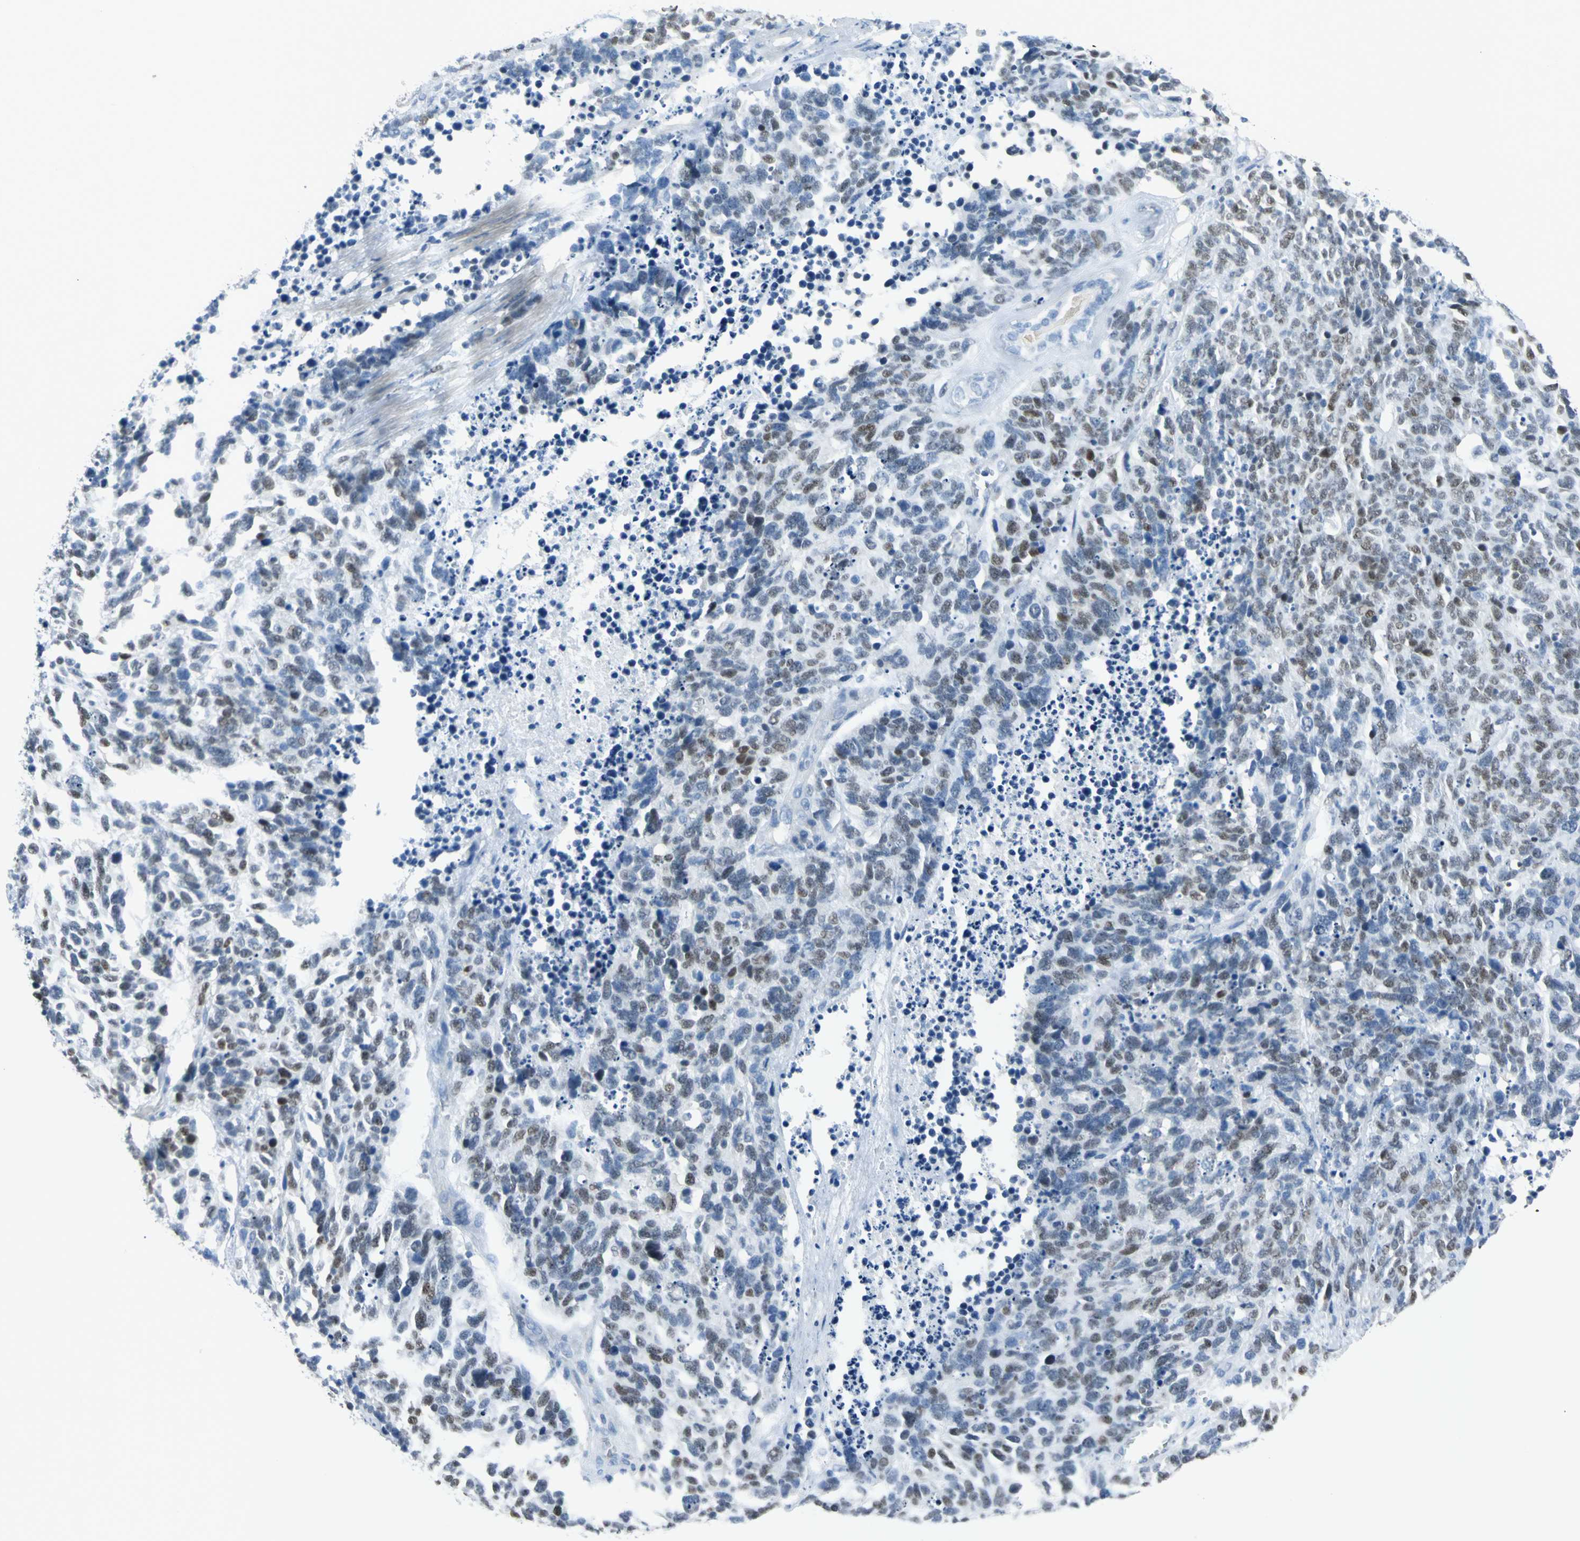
{"staining": {"intensity": "moderate", "quantity": "25%-75%", "location": "nuclear"}, "tissue": "lung cancer", "cell_type": "Tumor cells", "image_type": "cancer", "snomed": [{"axis": "morphology", "description": "Neoplasm, malignant, NOS"}, {"axis": "topography", "description": "Lung"}], "caption": "Immunohistochemical staining of human neoplasm (malignant) (lung) exhibits medium levels of moderate nuclear expression in about 25%-75% of tumor cells.", "gene": "MCM3", "patient": {"sex": "female", "age": 58}}